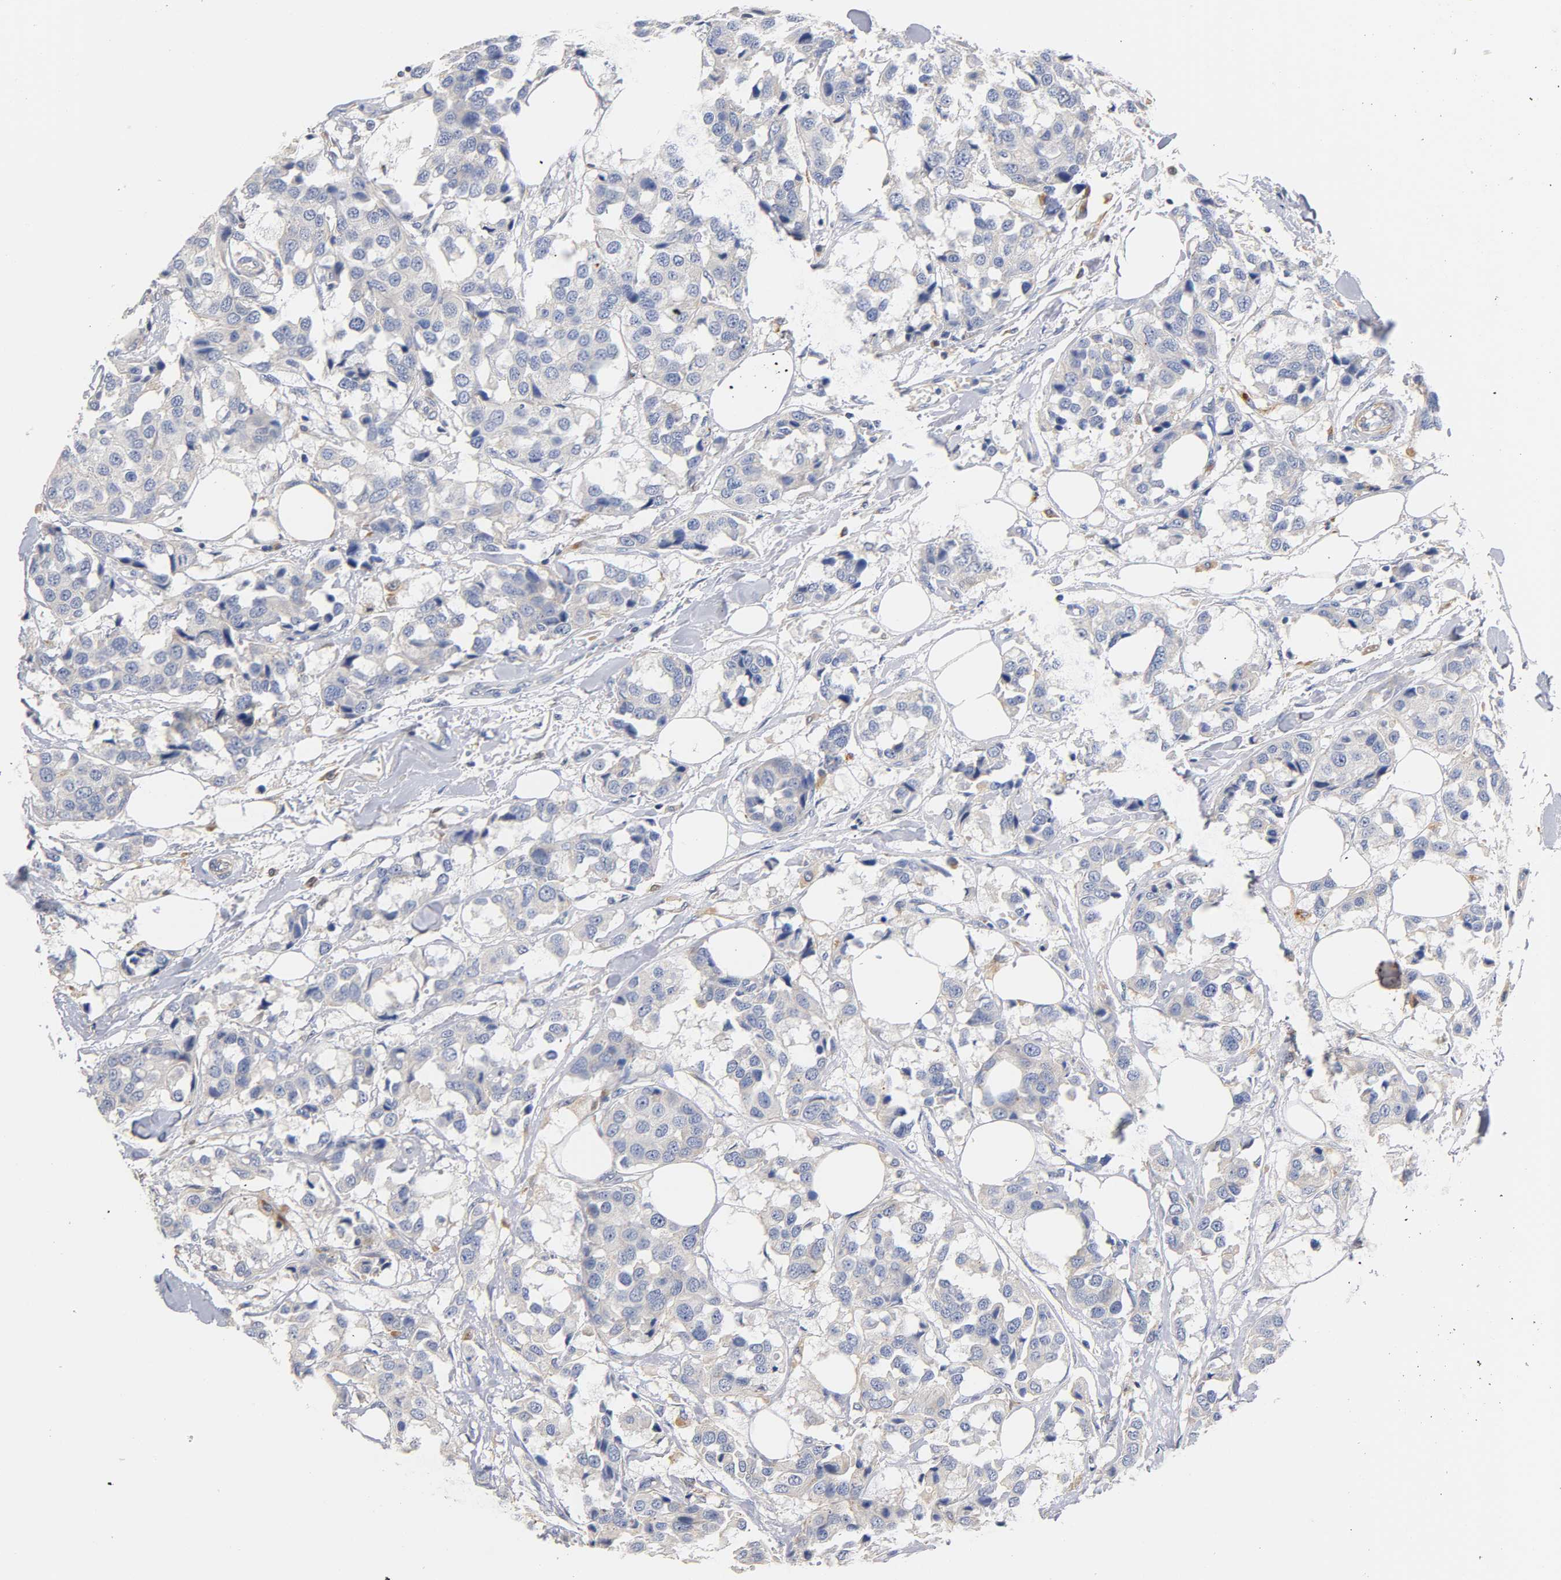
{"staining": {"intensity": "negative", "quantity": "none", "location": "none"}, "tissue": "breast cancer", "cell_type": "Tumor cells", "image_type": "cancer", "snomed": [{"axis": "morphology", "description": "Duct carcinoma"}, {"axis": "topography", "description": "Breast"}], "caption": "Breast cancer (infiltrating ductal carcinoma) stained for a protein using immunohistochemistry (IHC) exhibits no positivity tumor cells.", "gene": "SEMA5A", "patient": {"sex": "female", "age": 80}}